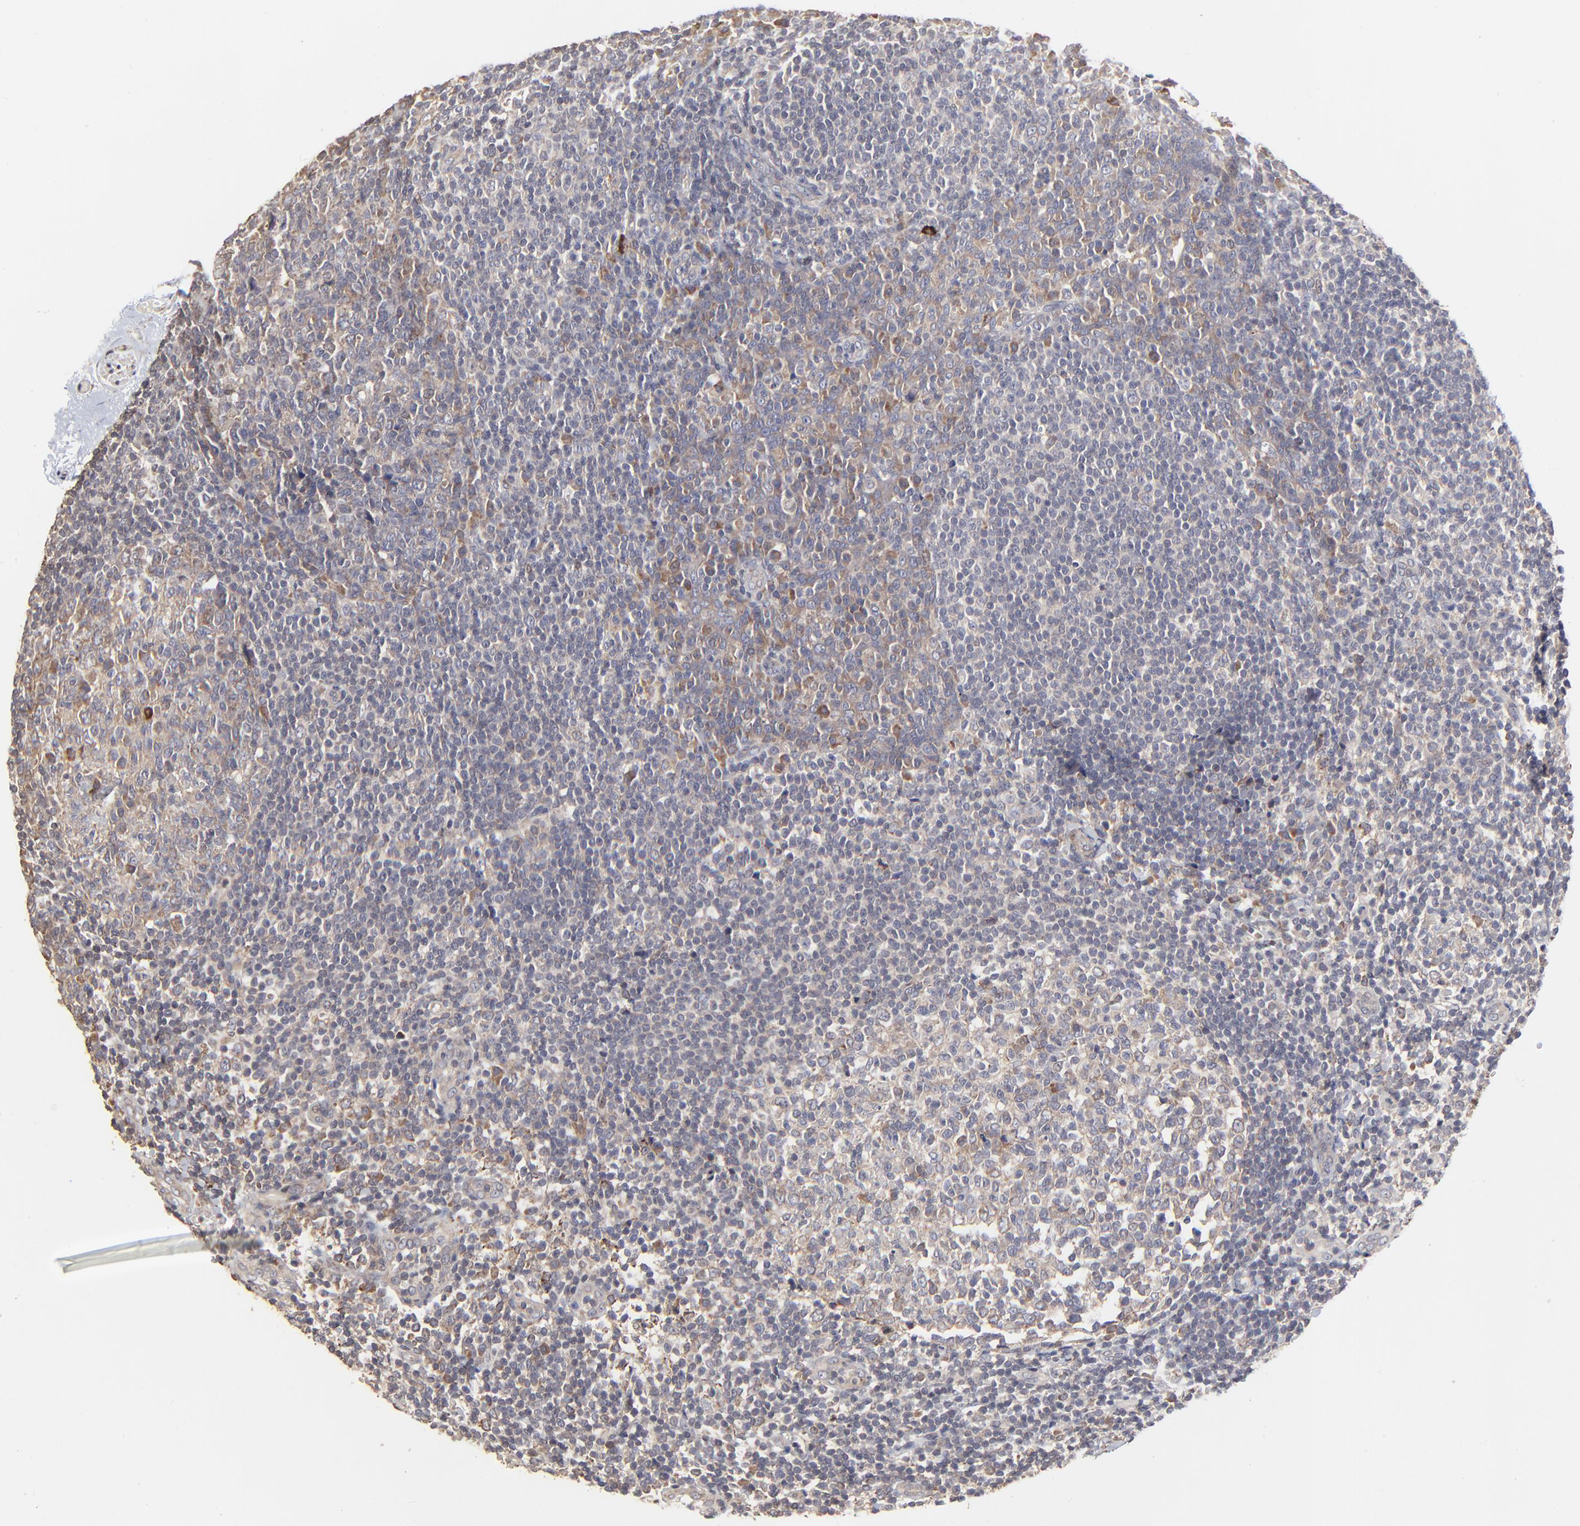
{"staining": {"intensity": "moderate", "quantity": ">75%", "location": "cytoplasmic/membranous"}, "tissue": "tonsil", "cell_type": "Germinal center cells", "image_type": "normal", "snomed": [{"axis": "morphology", "description": "Normal tissue, NOS"}, {"axis": "topography", "description": "Tonsil"}], "caption": "Human tonsil stained for a protein (brown) shows moderate cytoplasmic/membranous positive positivity in about >75% of germinal center cells.", "gene": "ELP2", "patient": {"sex": "male", "age": 31}}